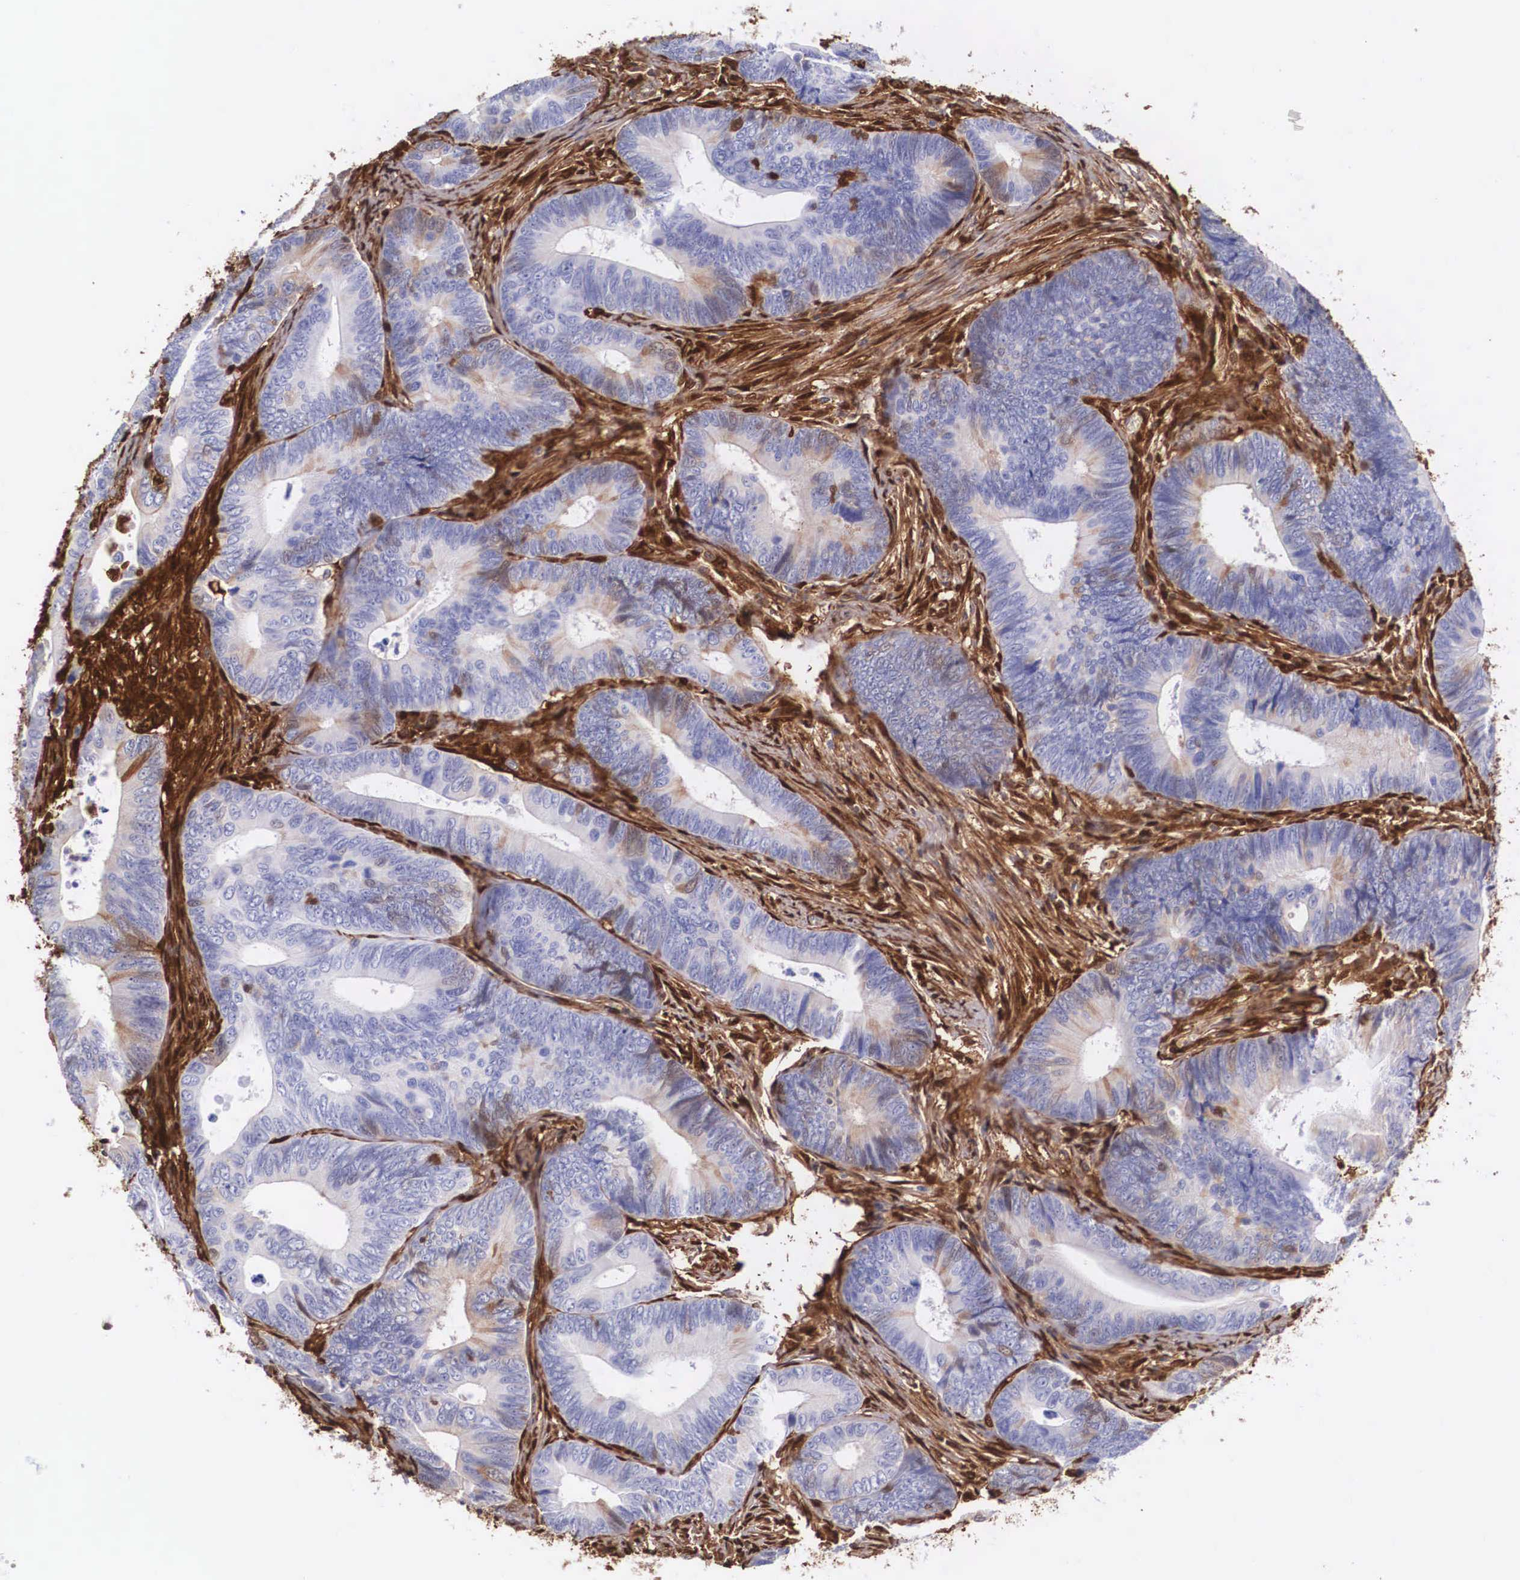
{"staining": {"intensity": "negative", "quantity": "none", "location": "none"}, "tissue": "colorectal cancer", "cell_type": "Tumor cells", "image_type": "cancer", "snomed": [{"axis": "morphology", "description": "Adenocarcinoma, NOS"}, {"axis": "topography", "description": "Colon"}], "caption": "Immunohistochemistry photomicrograph of neoplastic tissue: colorectal cancer (adenocarcinoma) stained with DAB exhibits no significant protein positivity in tumor cells. Nuclei are stained in blue.", "gene": "LGALS1", "patient": {"sex": "female", "age": 78}}